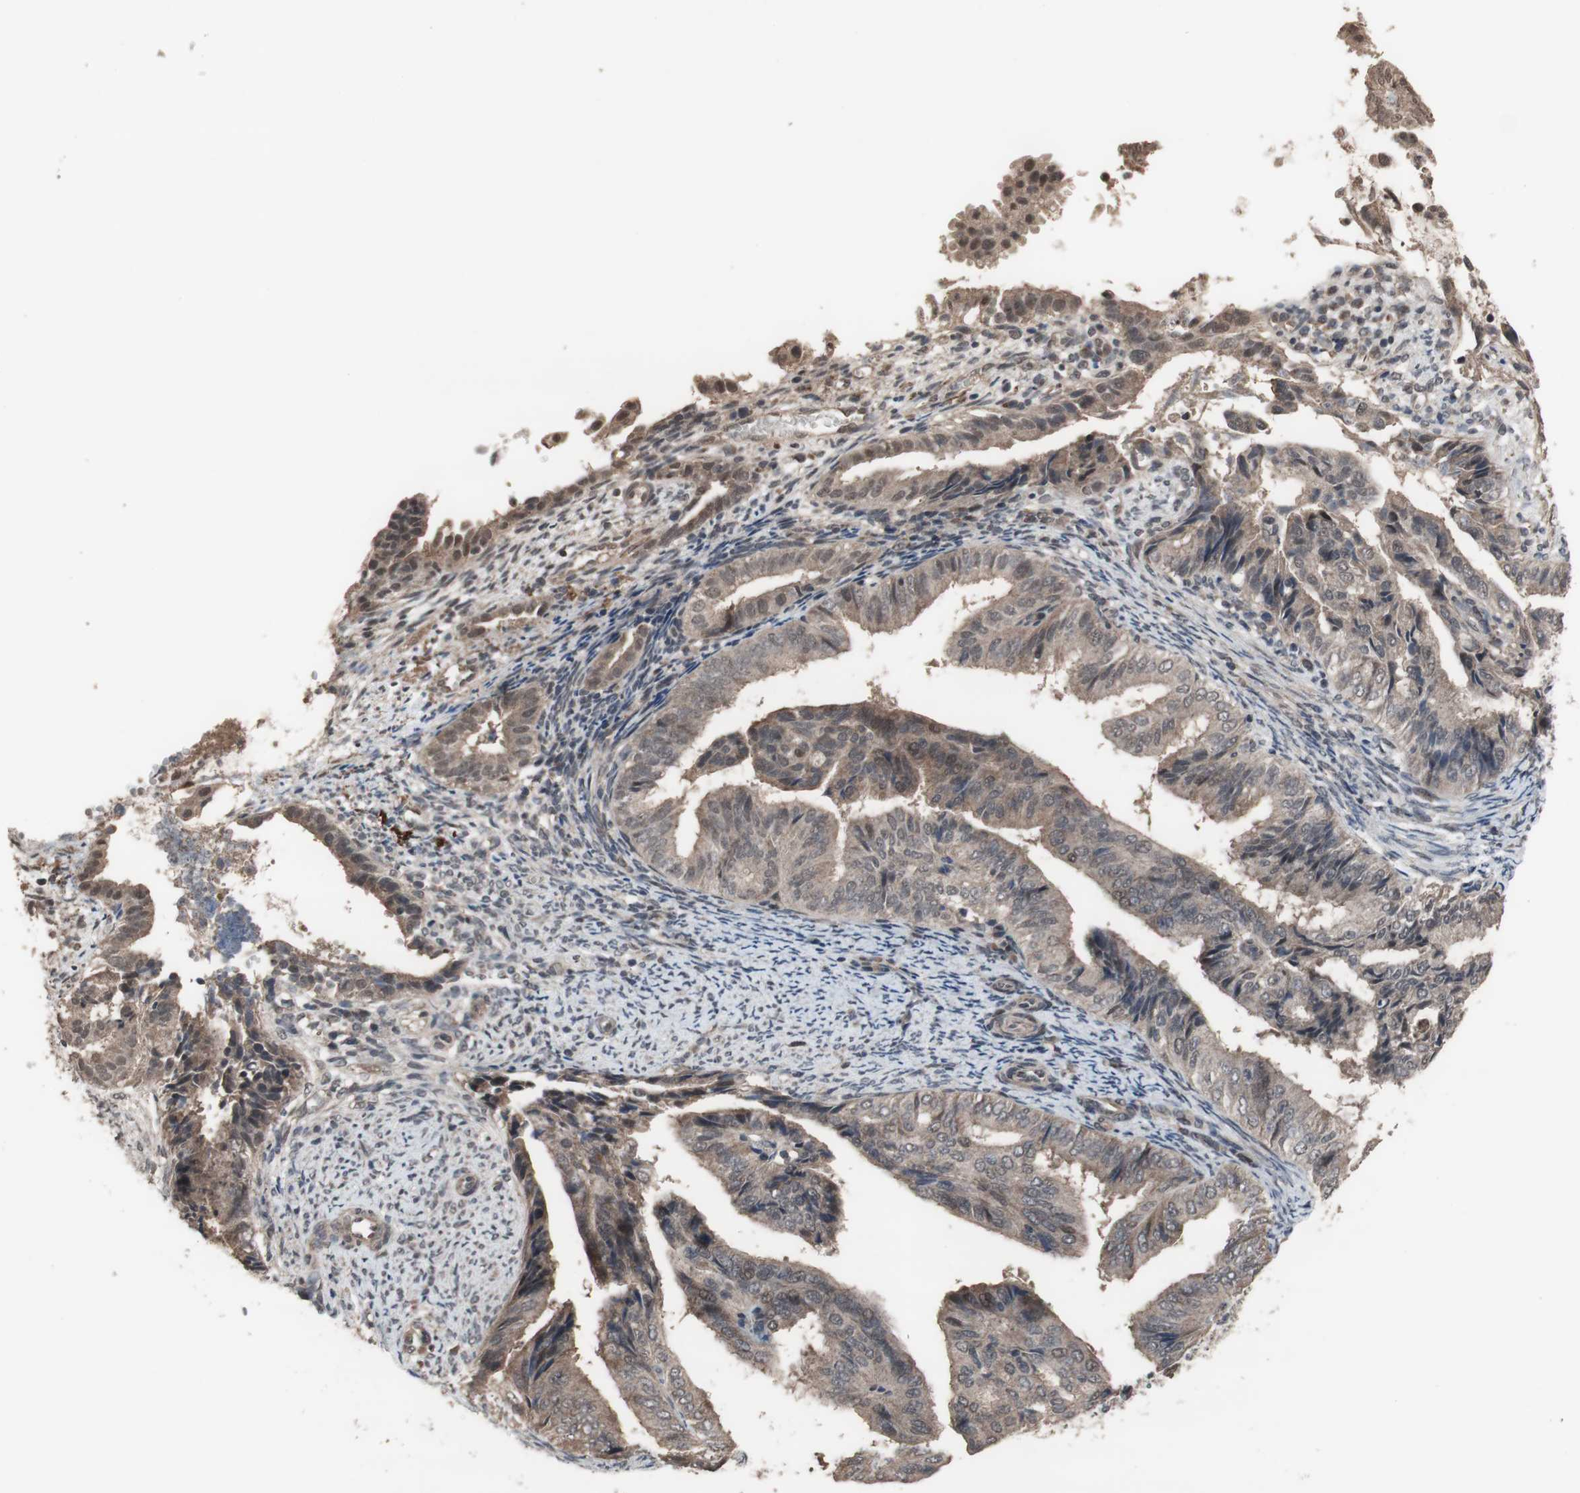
{"staining": {"intensity": "moderate", "quantity": ">75%", "location": "cytoplasmic/membranous"}, "tissue": "endometrial cancer", "cell_type": "Tumor cells", "image_type": "cancer", "snomed": [{"axis": "morphology", "description": "Adenocarcinoma, NOS"}, {"axis": "topography", "description": "Endometrium"}], "caption": "Immunohistochemistry (IHC) micrograph of neoplastic tissue: human endometrial adenocarcinoma stained using immunohistochemistry displays medium levels of moderate protein expression localized specifically in the cytoplasmic/membranous of tumor cells, appearing as a cytoplasmic/membranous brown color.", "gene": "KANSL1", "patient": {"sex": "female", "age": 58}}